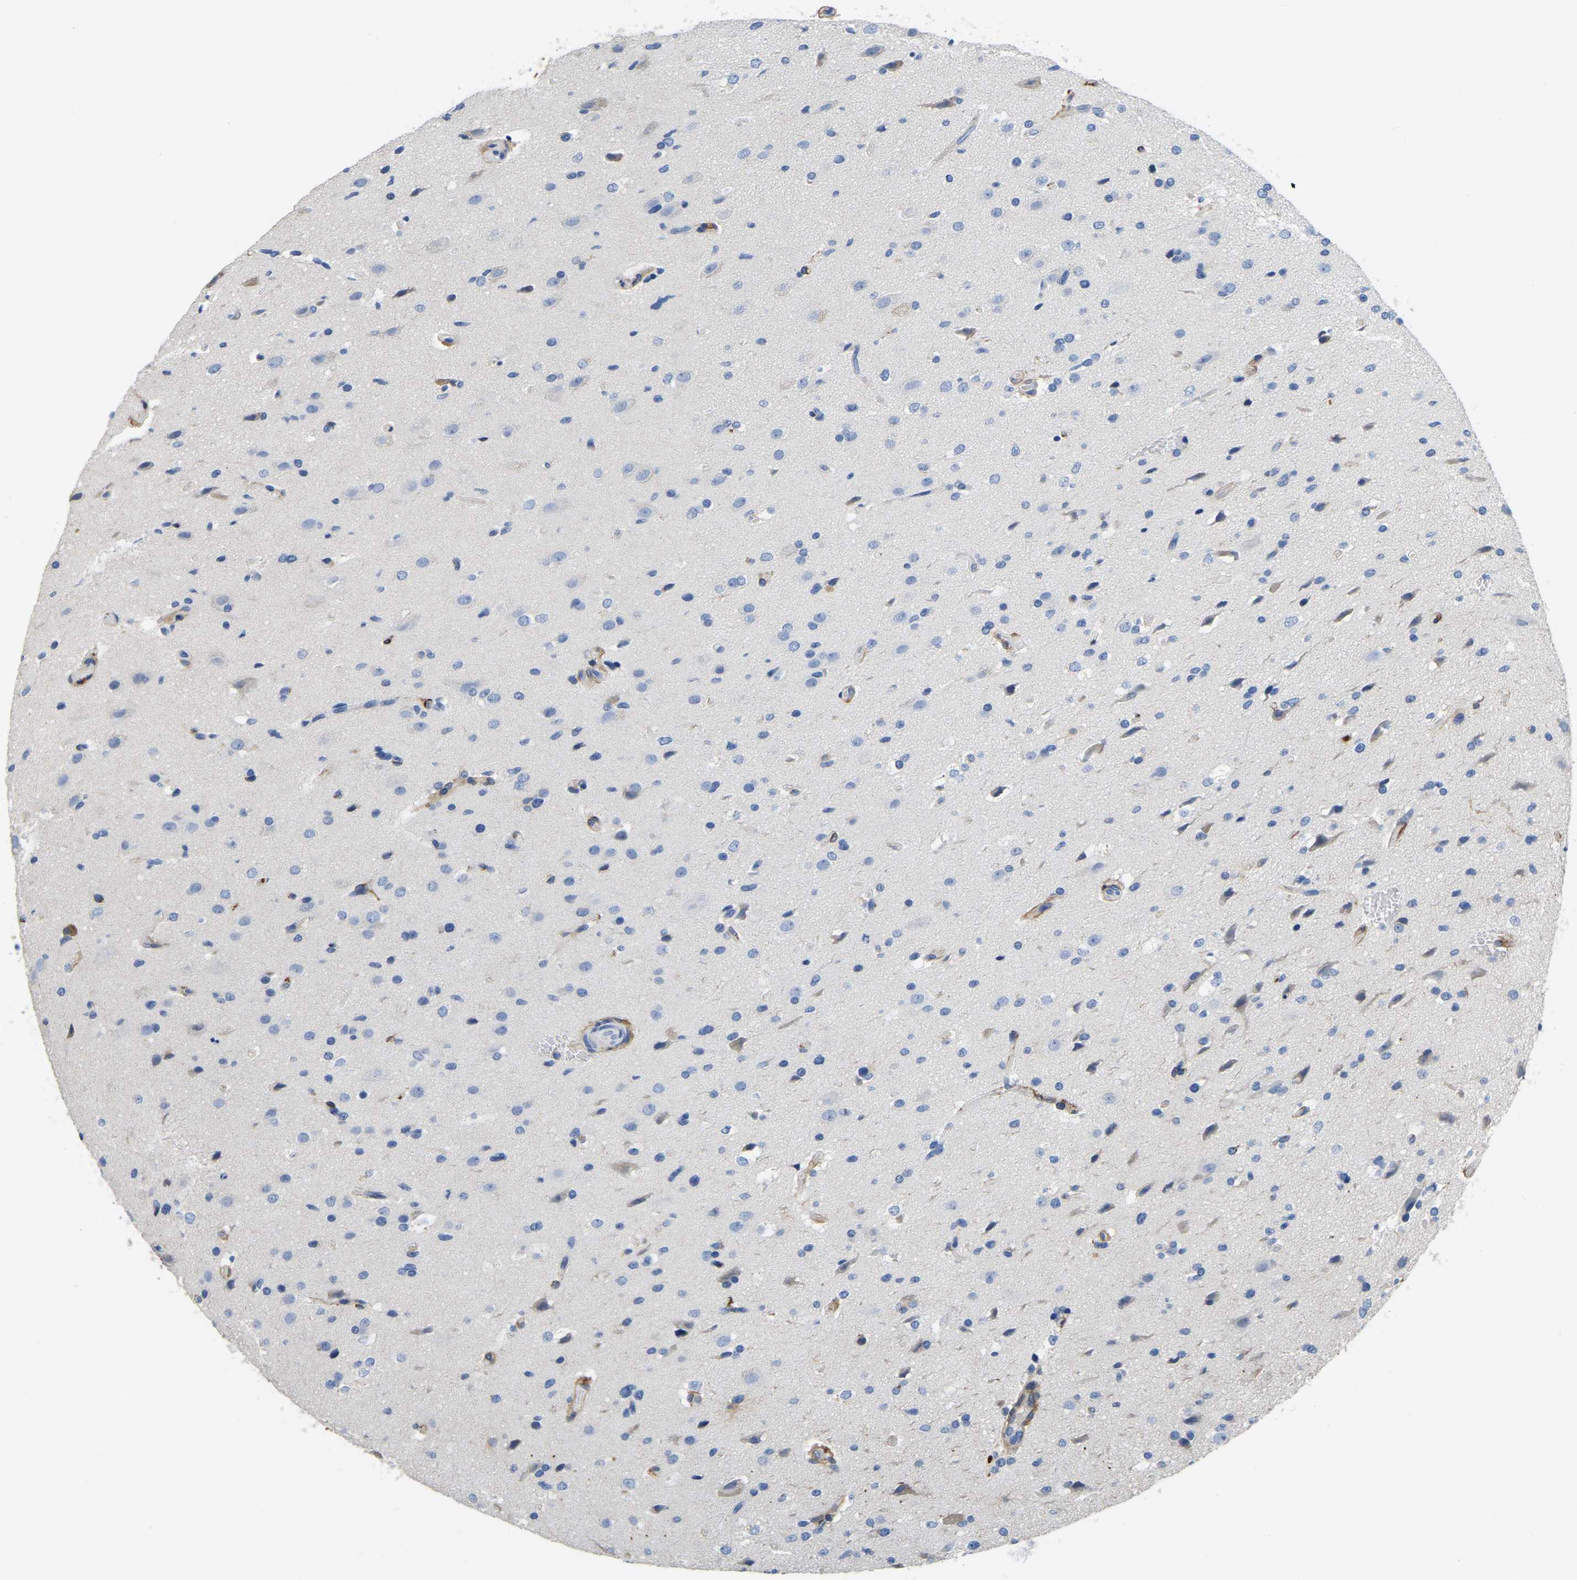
{"staining": {"intensity": "weak", "quantity": "<25%", "location": "cytoplasmic/membranous"}, "tissue": "glioma", "cell_type": "Tumor cells", "image_type": "cancer", "snomed": [{"axis": "morphology", "description": "Glioma, malignant, High grade"}, {"axis": "topography", "description": "Brain"}], "caption": "DAB immunohistochemical staining of glioma reveals no significant staining in tumor cells. (DAB (3,3'-diaminobenzidine) immunohistochemistry, high magnification).", "gene": "COL6A1", "patient": {"sex": "male", "age": 33}}